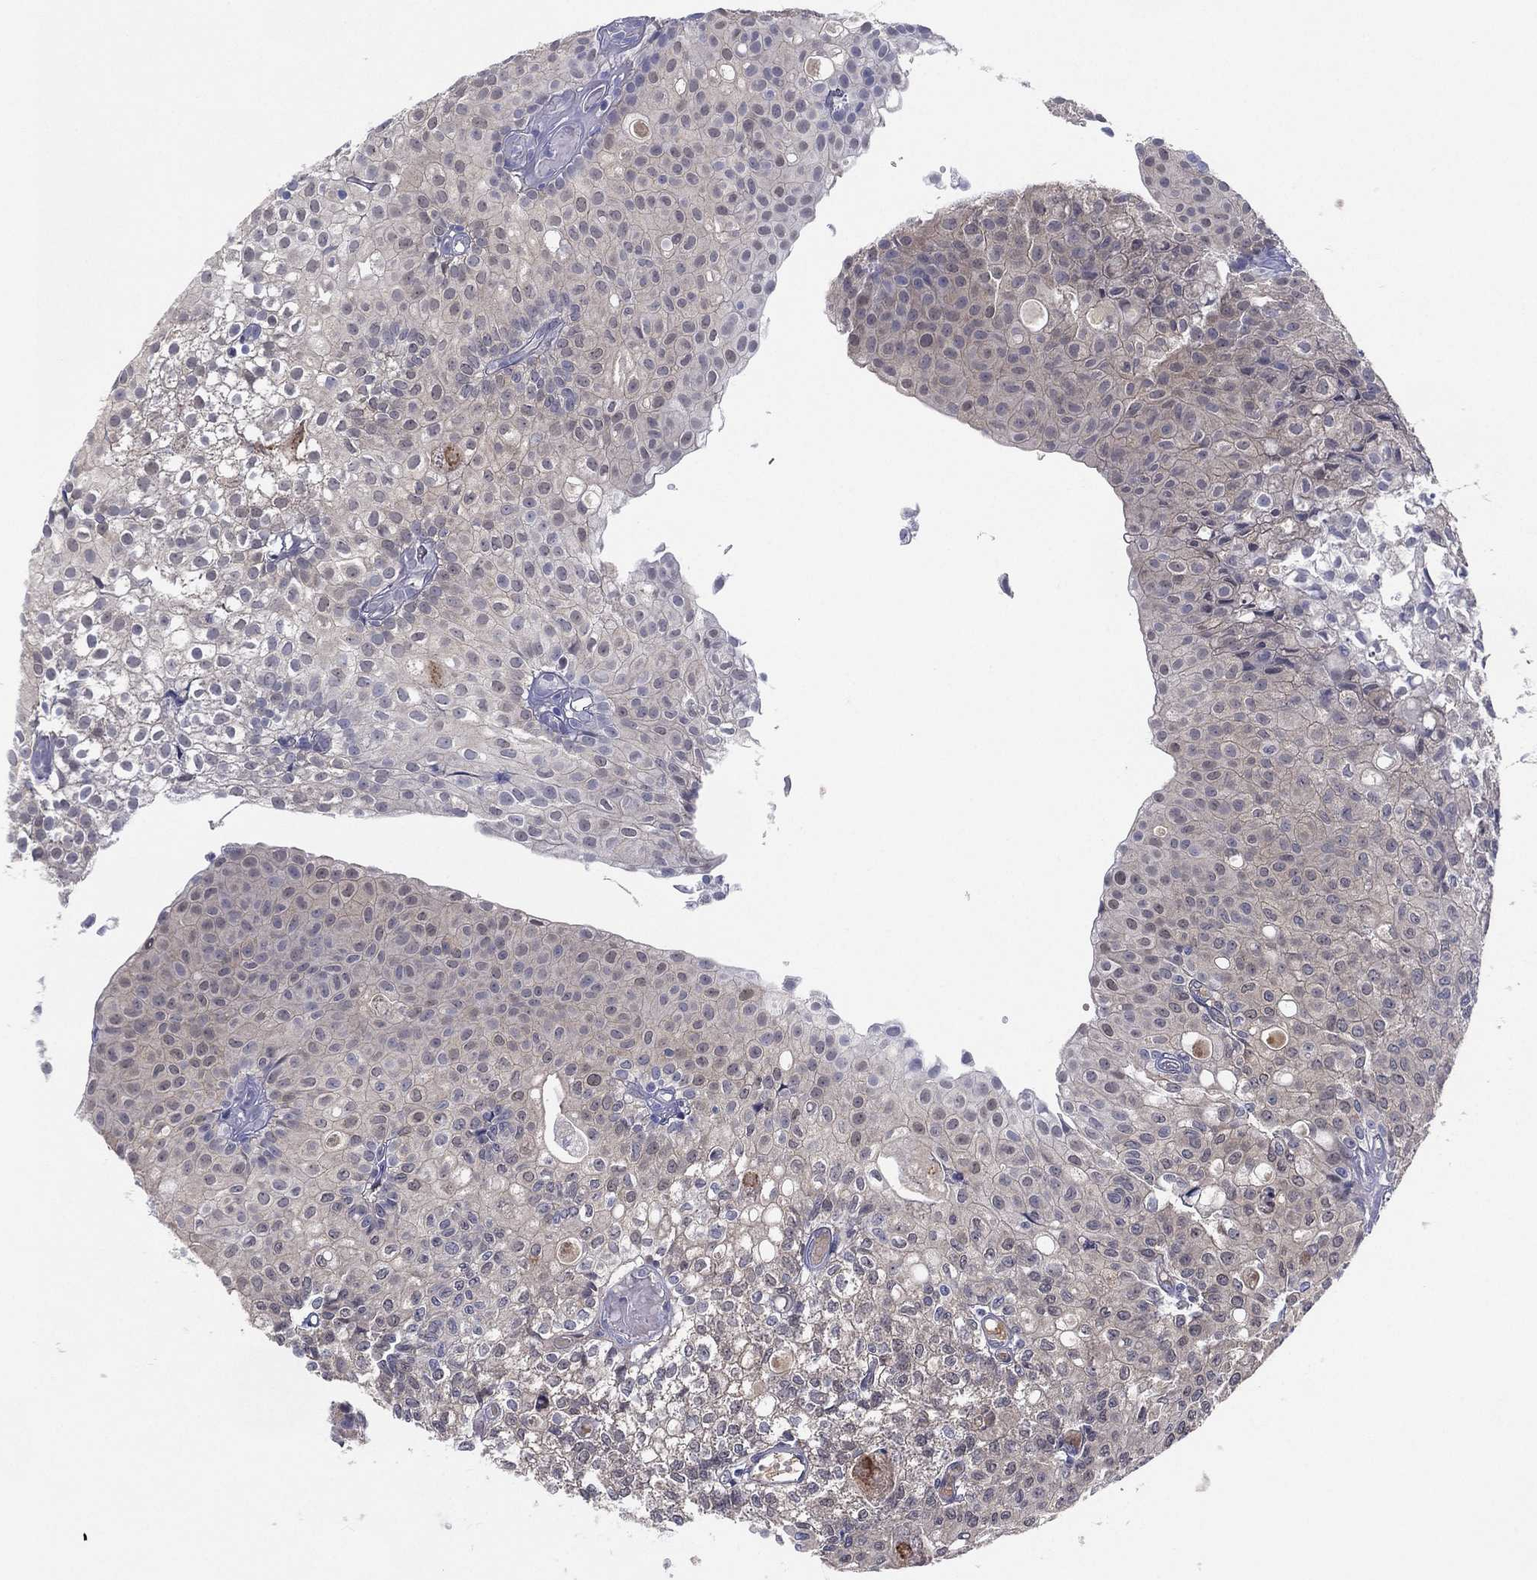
{"staining": {"intensity": "negative", "quantity": "none", "location": "none"}, "tissue": "urothelial cancer", "cell_type": "Tumor cells", "image_type": "cancer", "snomed": [{"axis": "morphology", "description": "Urothelial carcinoma, Low grade"}, {"axis": "topography", "description": "Urinary bladder"}], "caption": "This micrograph is of urothelial cancer stained with immunohistochemistry (IHC) to label a protein in brown with the nuclei are counter-stained blue. There is no expression in tumor cells. (DAB immunohistochemistry (IHC) with hematoxylin counter stain).", "gene": "DDAH1", "patient": {"sex": "male", "age": 89}}